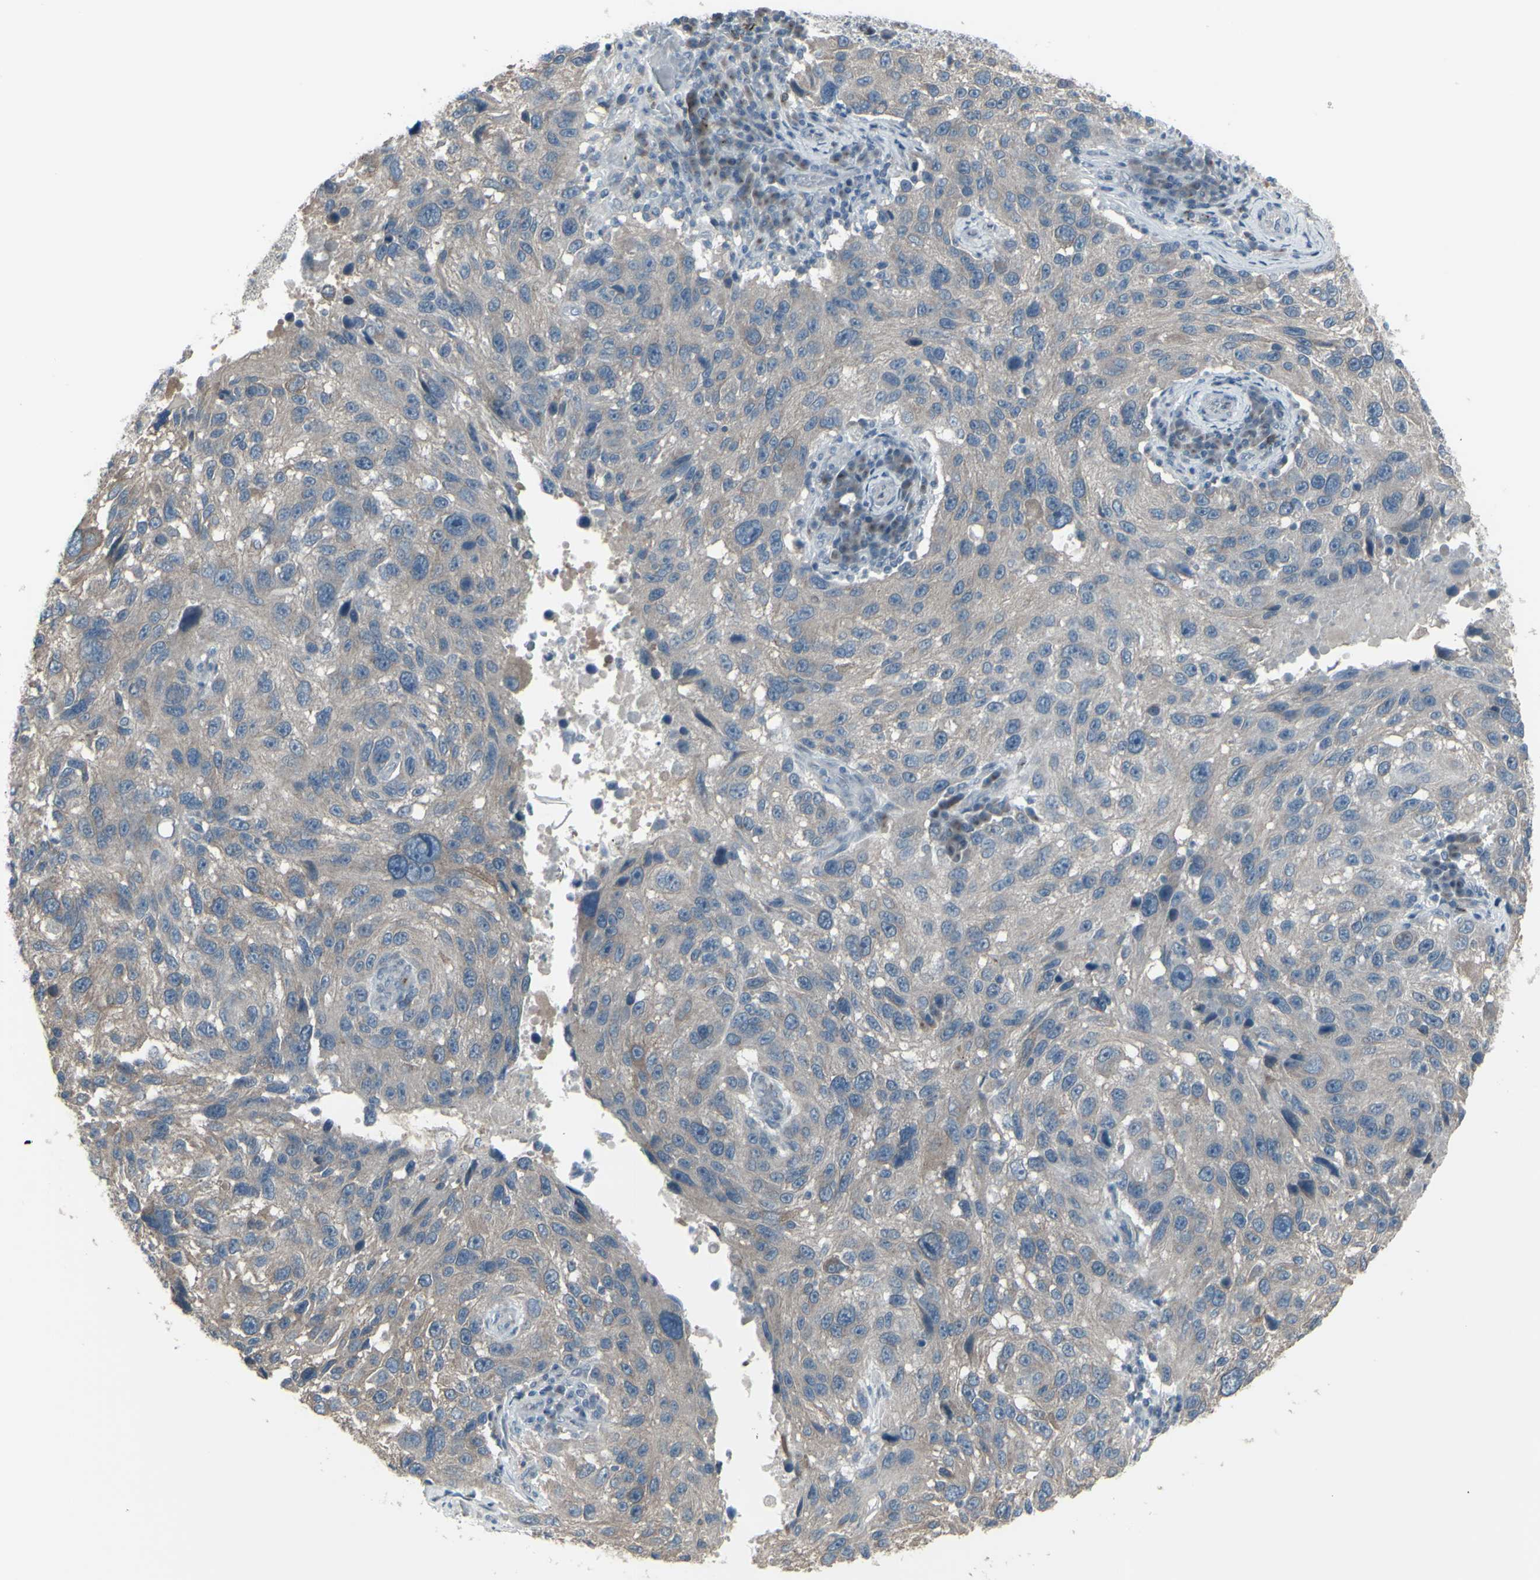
{"staining": {"intensity": "weak", "quantity": "25%-75%", "location": "cytoplasmic/membranous"}, "tissue": "melanoma", "cell_type": "Tumor cells", "image_type": "cancer", "snomed": [{"axis": "morphology", "description": "Malignant melanoma, NOS"}, {"axis": "topography", "description": "Skin"}], "caption": "A histopathology image showing weak cytoplasmic/membranous staining in about 25%-75% of tumor cells in melanoma, as visualized by brown immunohistochemical staining.", "gene": "CD79B", "patient": {"sex": "male", "age": 53}}